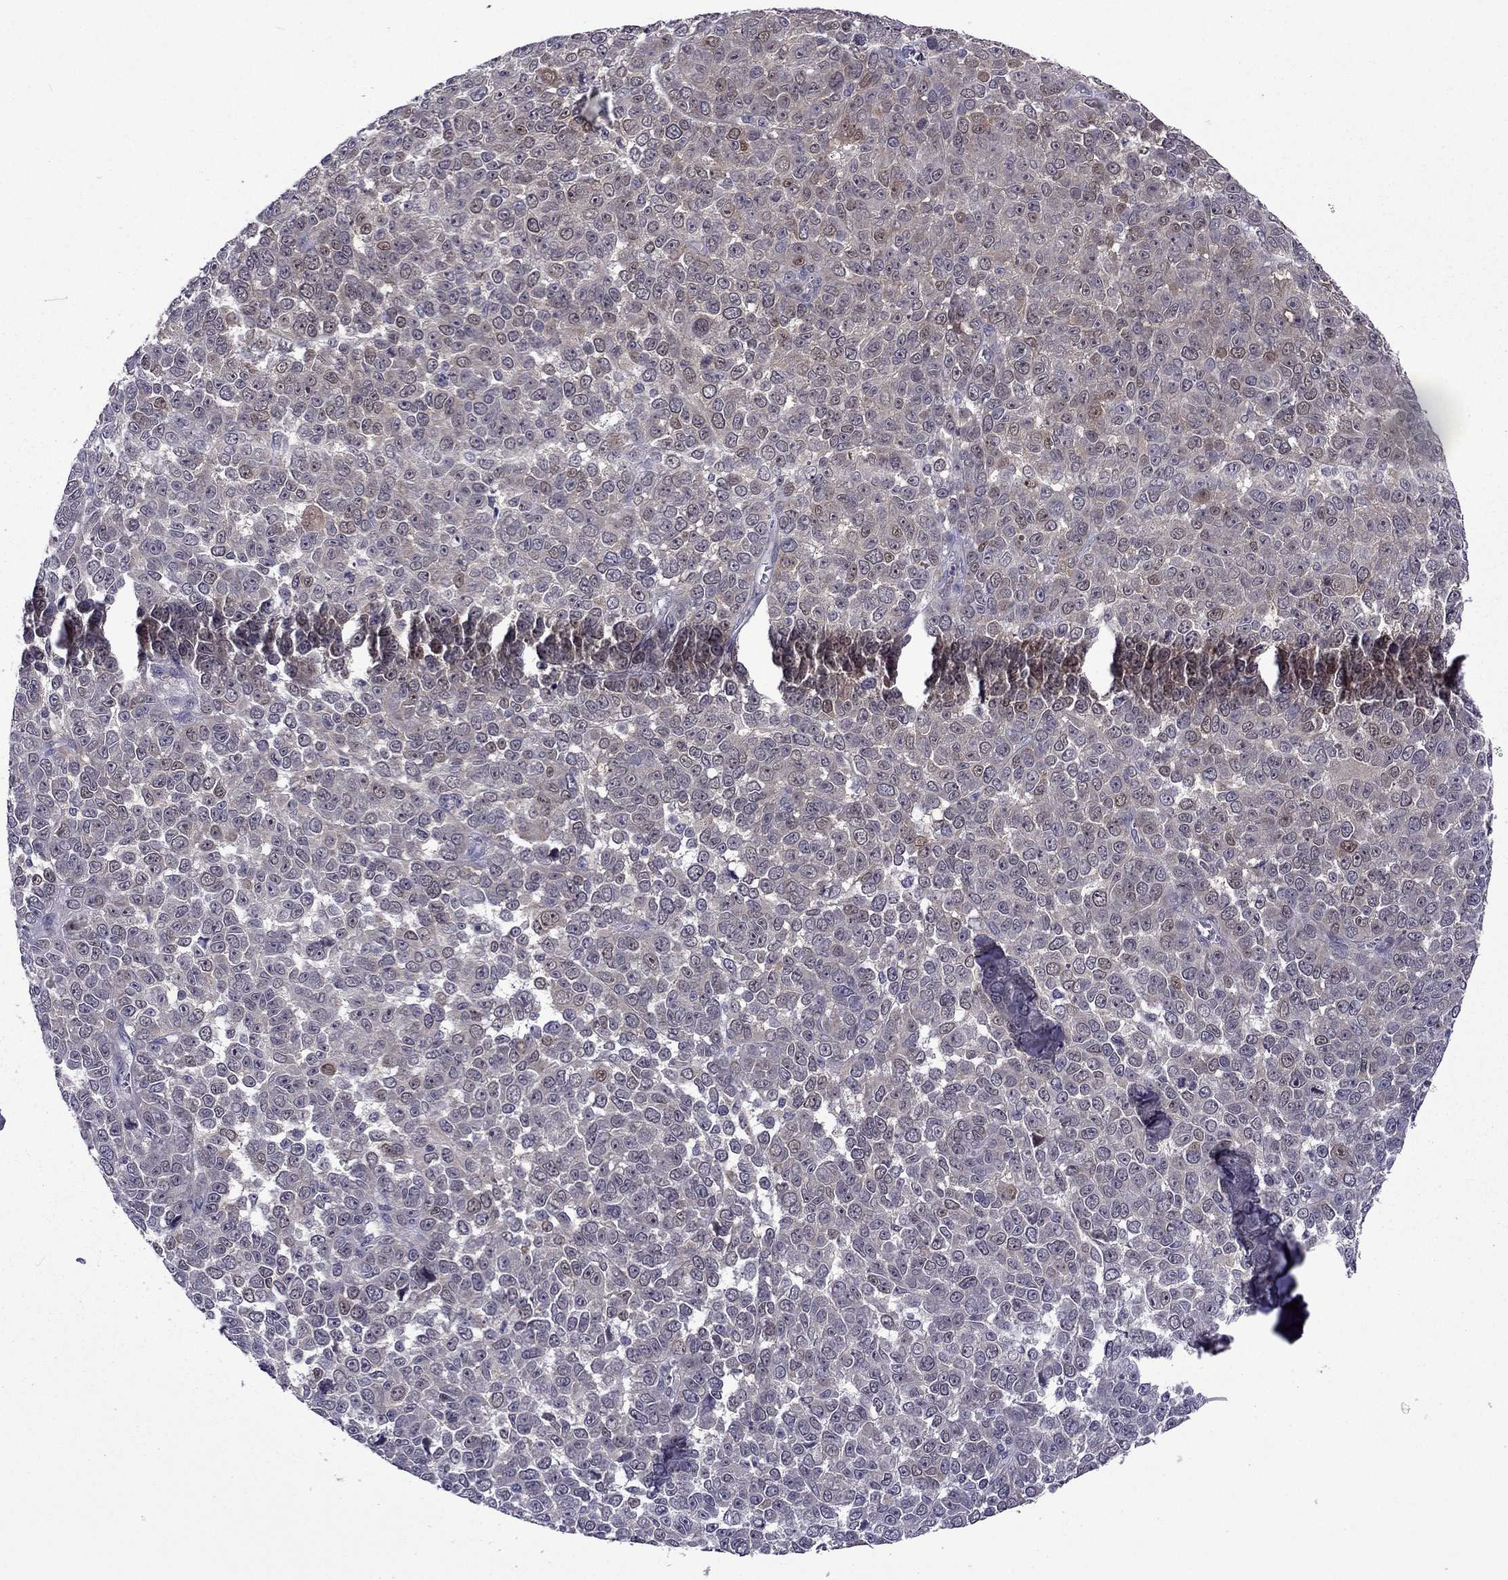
{"staining": {"intensity": "weak", "quantity": "25%-75%", "location": "cytoplasmic/membranous"}, "tissue": "melanoma", "cell_type": "Tumor cells", "image_type": "cancer", "snomed": [{"axis": "morphology", "description": "Malignant melanoma, NOS"}, {"axis": "topography", "description": "Skin"}], "caption": "This is a histology image of immunohistochemistry (IHC) staining of malignant melanoma, which shows weak positivity in the cytoplasmic/membranous of tumor cells.", "gene": "CDK5", "patient": {"sex": "female", "age": 95}}